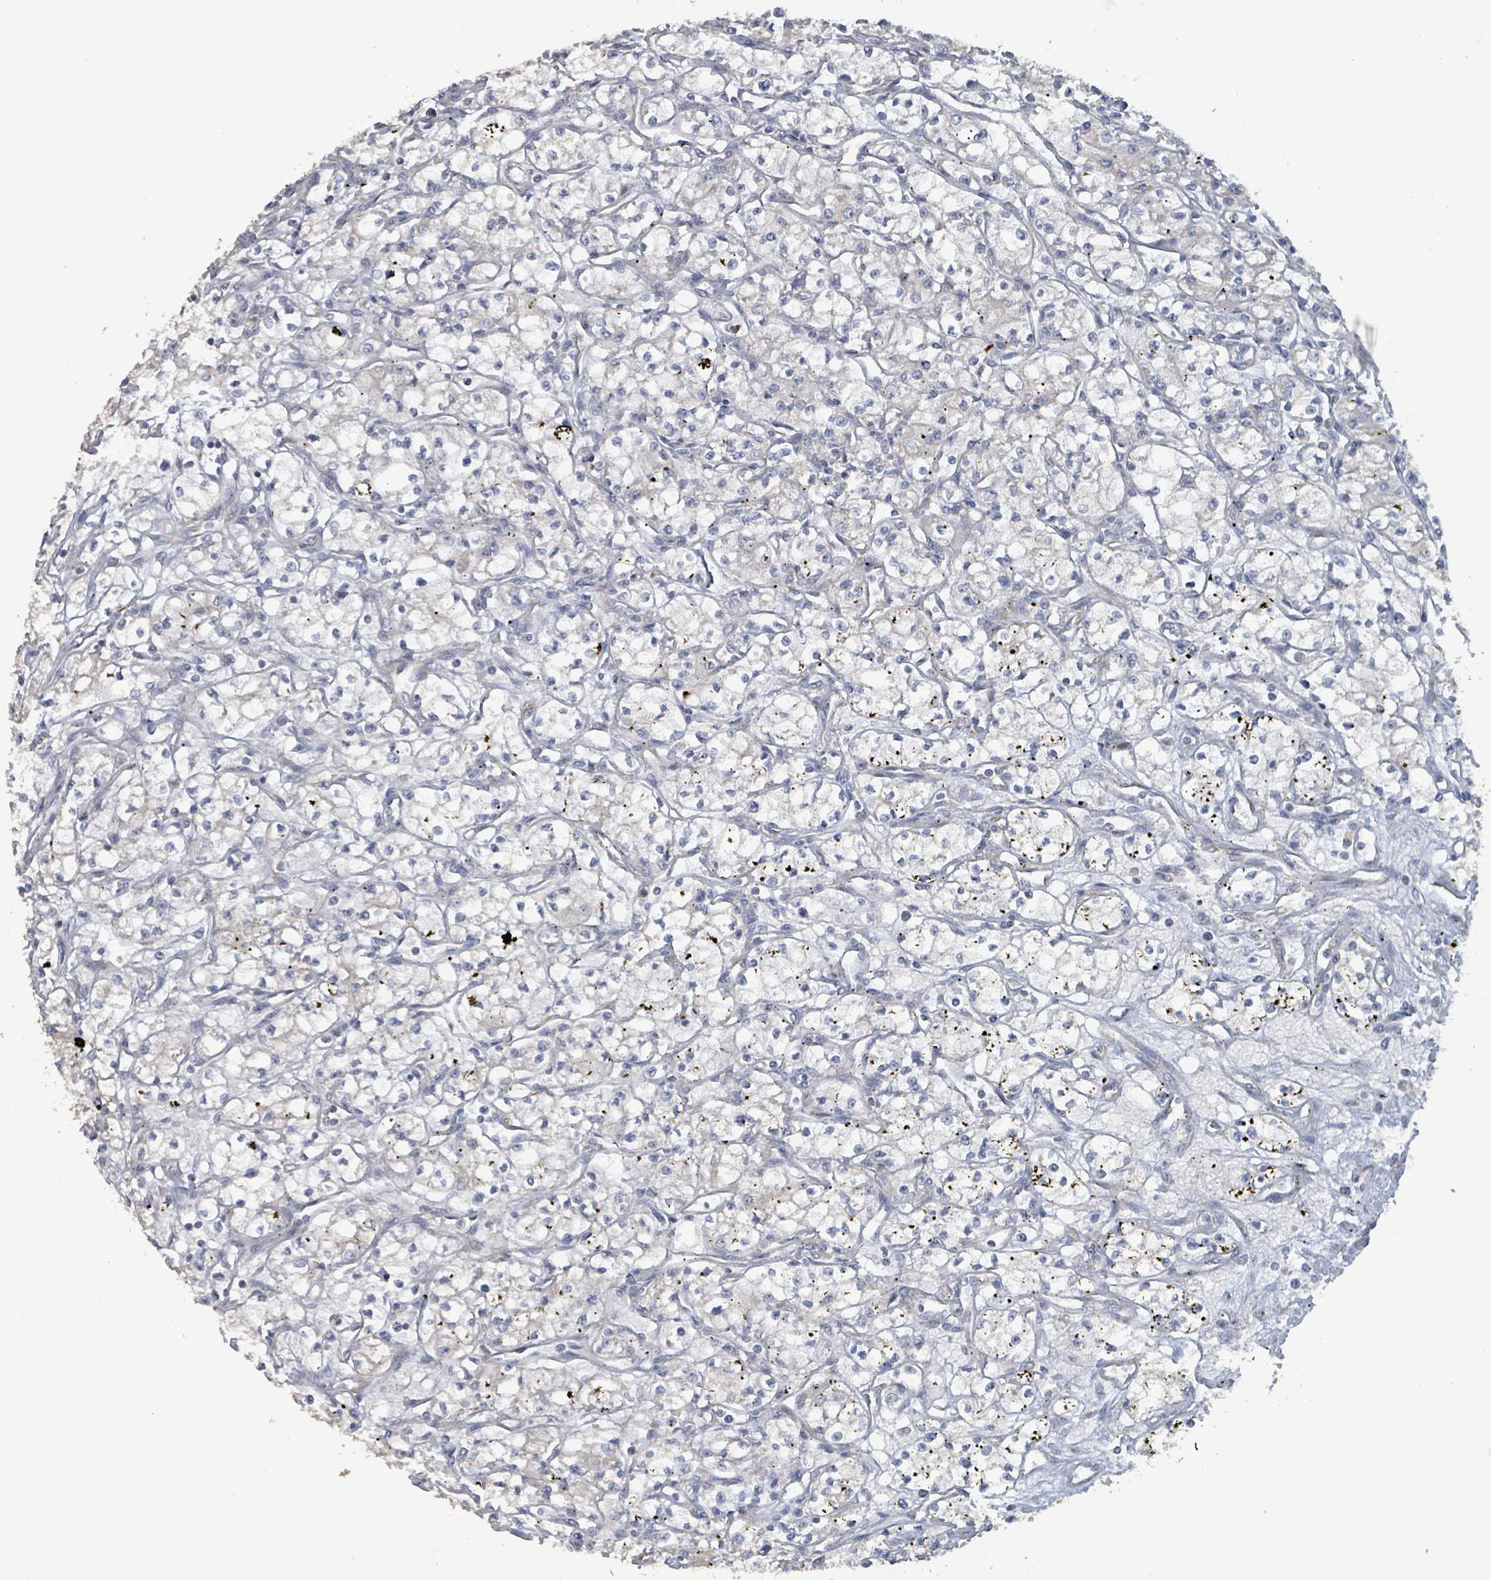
{"staining": {"intensity": "negative", "quantity": "none", "location": "none"}, "tissue": "renal cancer", "cell_type": "Tumor cells", "image_type": "cancer", "snomed": [{"axis": "morphology", "description": "Adenocarcinoma, NOS"}, {"axis": "topography", "description": "Kidney"}], "caption": "Histopathology image shows no protein positivity in tumor cells of adenocarcinoma (renal) tissue. (DAB (3,3'-diaminobenzidine) immunohistochemistry with hematoxylin counter stain).", "gene": "RPL32", "patient": {"sex": "male", "age": 59}}